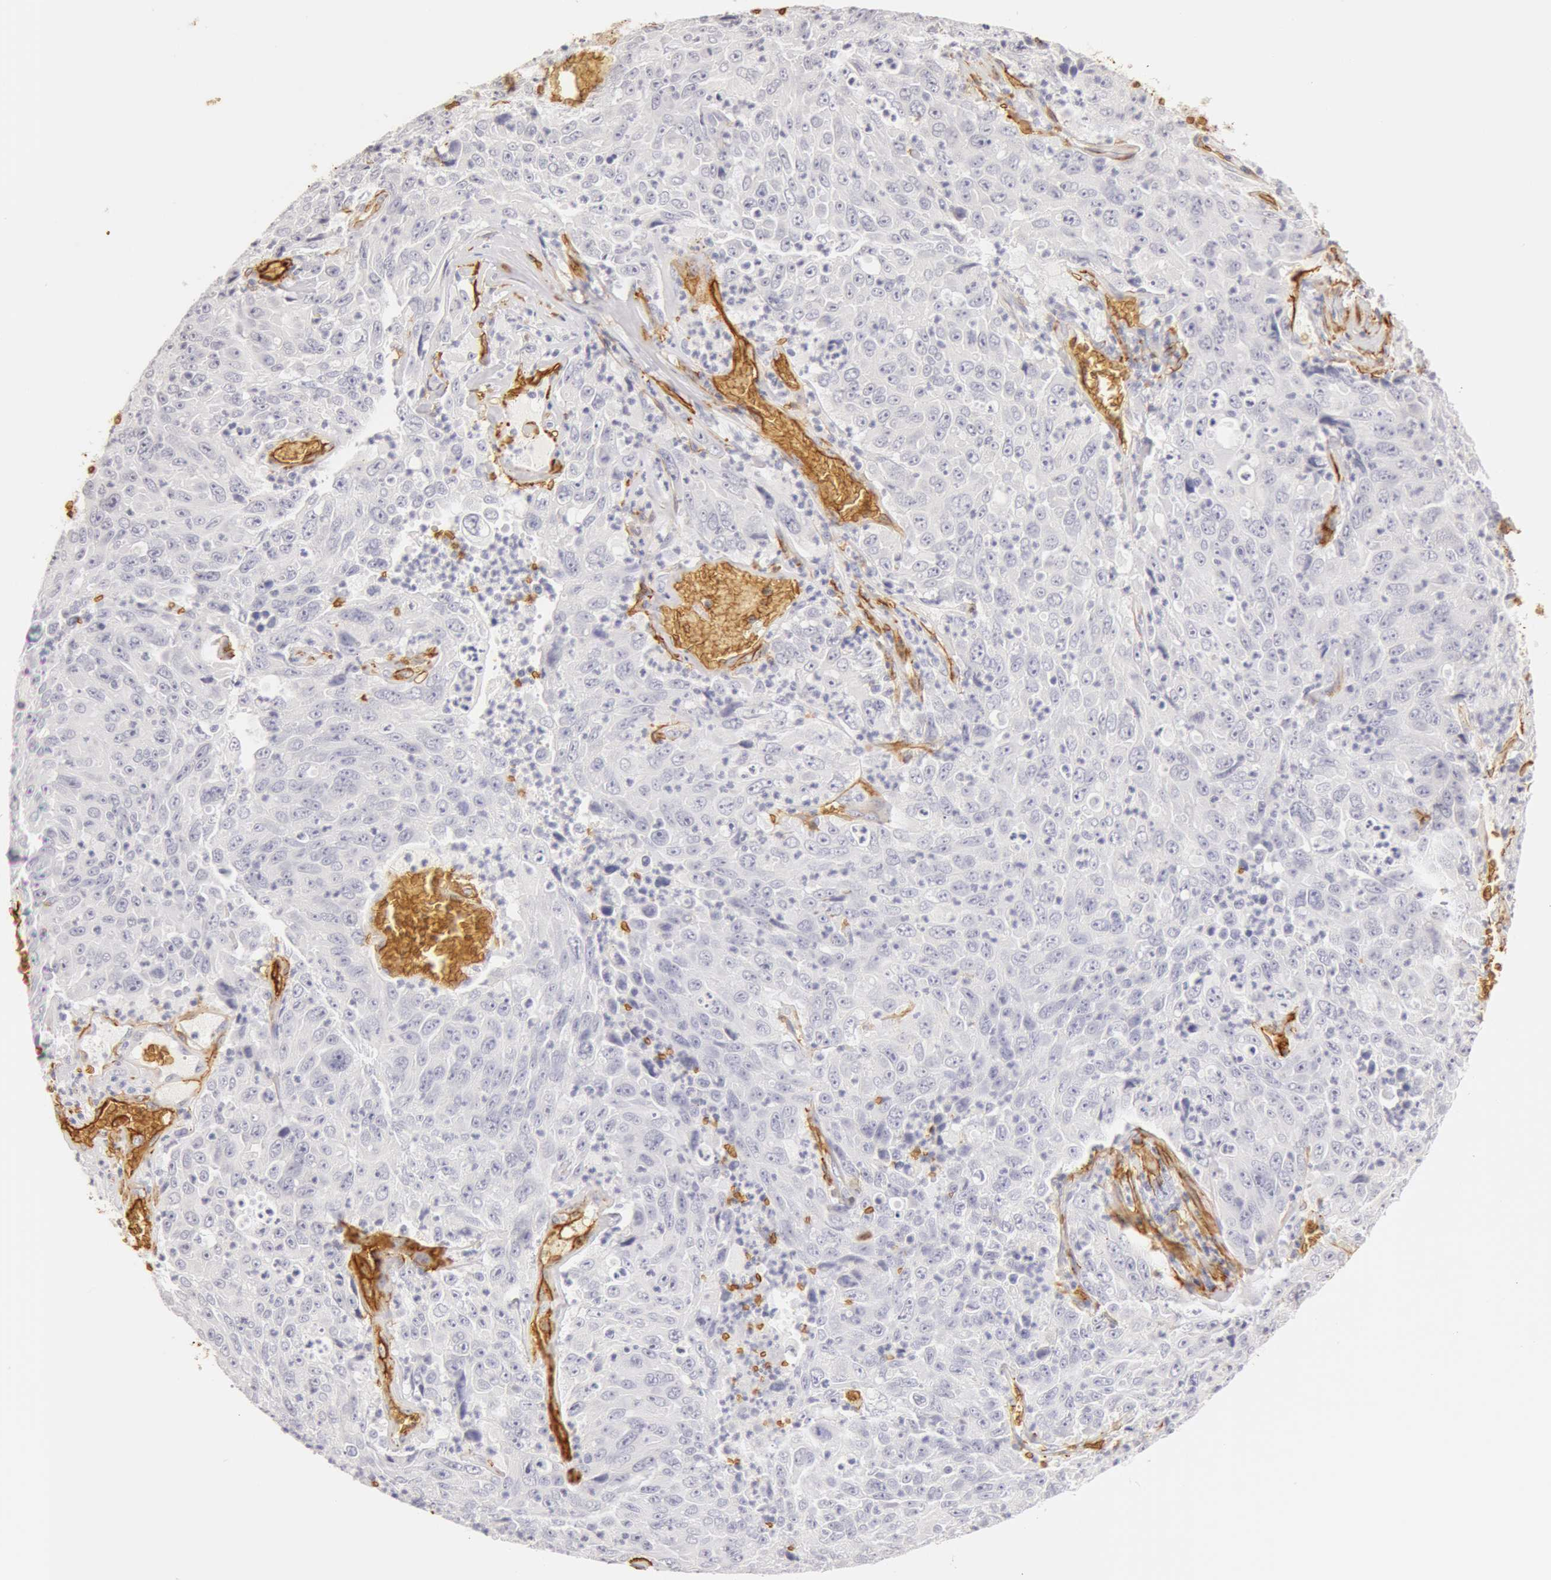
{"staining": {"intensity": "negative", "quantity": "none", "location": "none"}, "tissue": "lung cancer", "cell_type": "Tumor cells", "image_type": "cancer", "snomed": [{"axis": "morphology", "description": "Squamous cell carcinoma, NOS"}, {"axis": "topography", "description": "Lung"}], "caption": "Immunohistochemistry (IHC) micrograph of neoplastic tissue: human lung cancer stained with DAB (3,3'-diaminobenzidine) shows no significant protein expression in tumor cells.", "gene": "AQP1", "patient": {"sex": "male", "age": 64}}